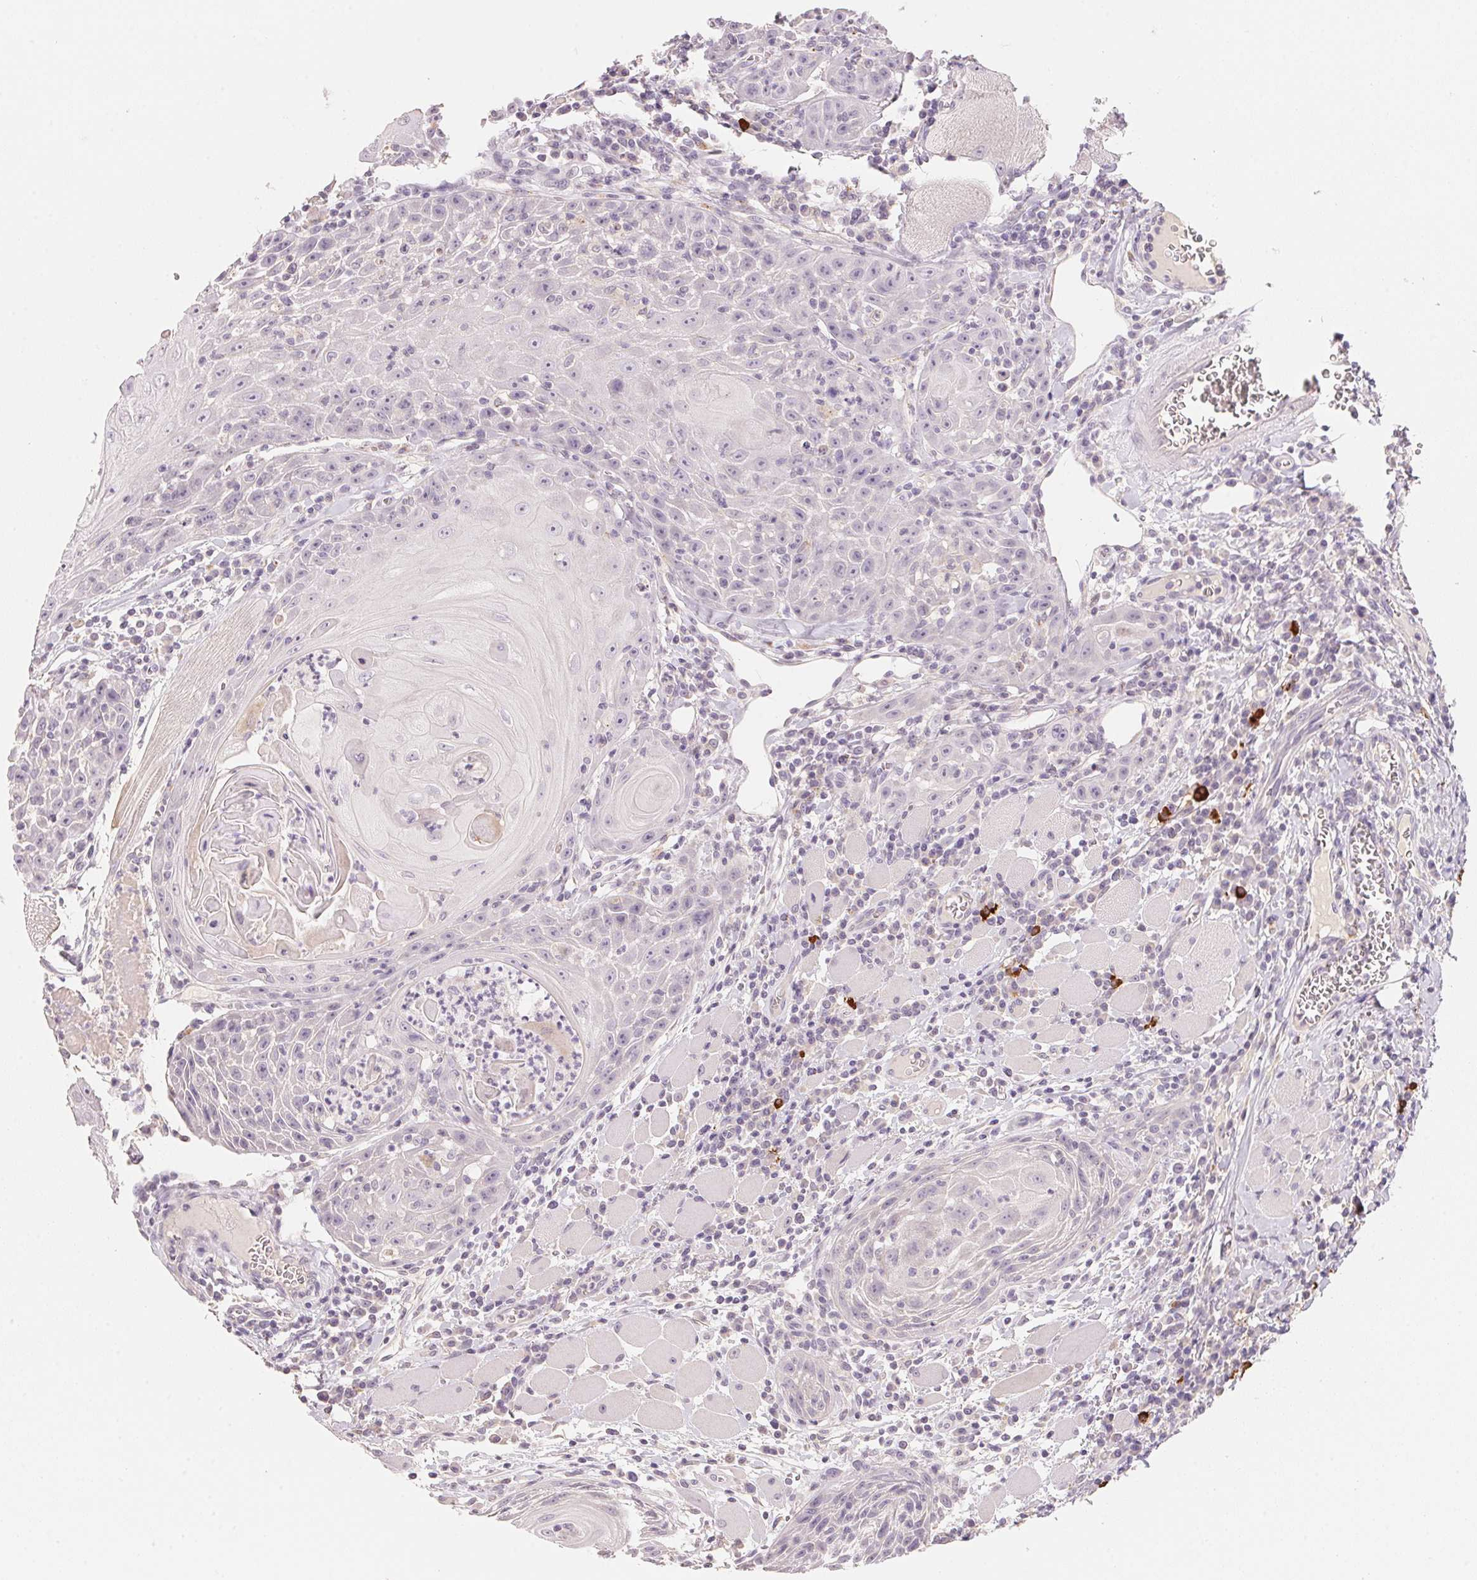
{"staining": {"intensity": "negative", "quantity": "none", "location": "none"}, "tissue": "head and neck cancer", "cell_type": "Tumor cells", "image_type": "cancer", "snomed": [{"axis": "morphology", "description": "Squamous cell carcinoma, NOS"}, {"axis": "topography", "description": "Head-Neck"}], "caption": "High magnification brightfield microscopy of head and neck squamous cell carcinoma stained with DAB (3,3'-diaminobenzidine) (brown) and counterstained with hematoxylin (blue): tumor cells show no significant staining. The staining was performed using DAB (3,3'-diaminobenzidine) to visualize the protein expression in brown, while the nuclei were stained in blue with hematoxylin (Magnification: 20x).", "gene": "TREH", "patient": {"sex": "male", "age": 52}}